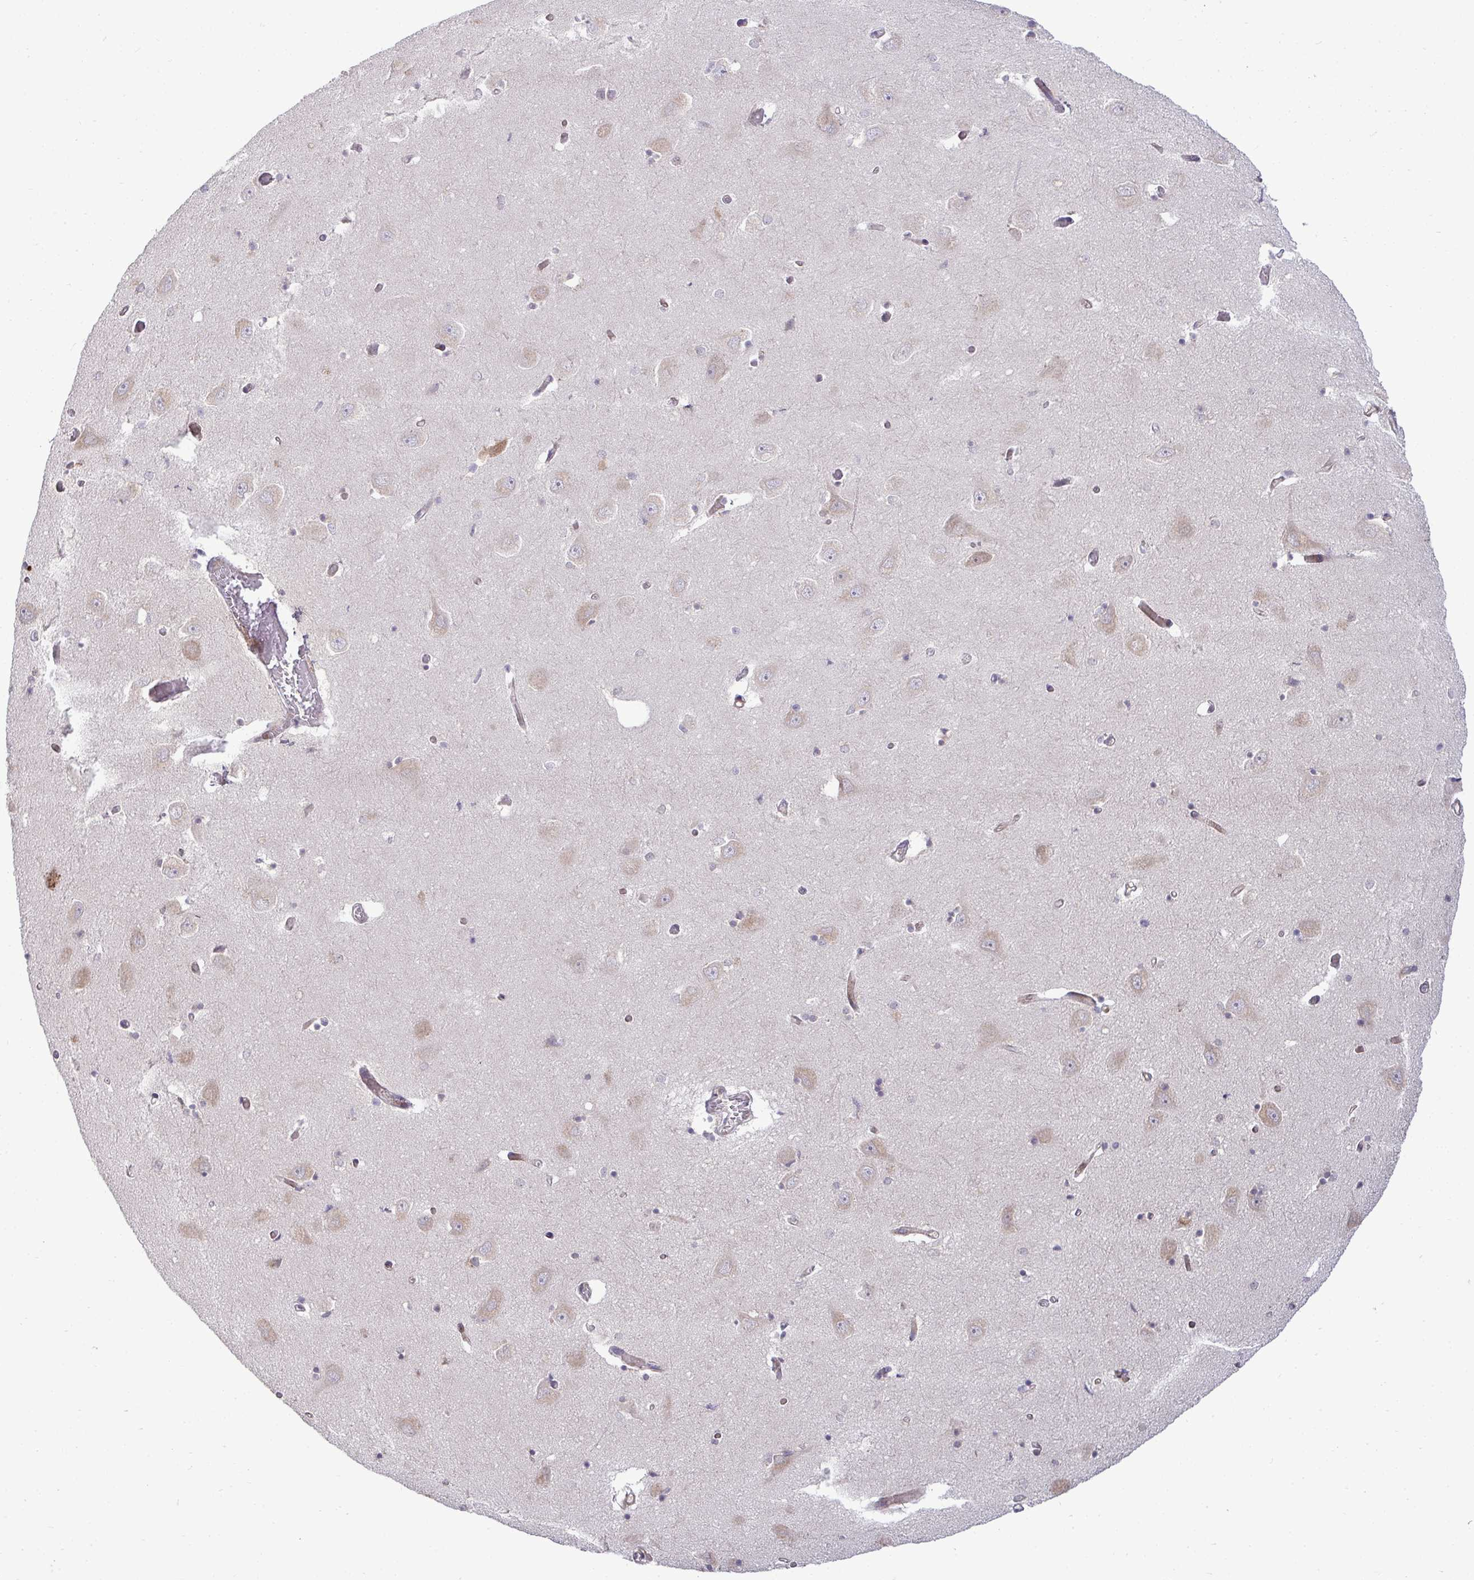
{"staining": {"intensity": "negative", "quantity": "none", "location": "none"}, "tissue": "caudate", "cell_type": "Glial cells", "image_type": "normal", "snomed": [{"axis": "morphology", "description": "Normal tissue, NOS"}, {"axis": "topography", "description": "Lateral ventricle wall"}, {"axis": "topography", "description": "Hippocampus"}], "caption": "A photomicrograph of caudate stained for a protein shows no brown staining in glial cells. (DAB (3,3'-diaminobenzidine) IHC with hematoxylin counter stain).", "gene": "SH2D1B", "patient": {"sex": "female", "age": 63}}